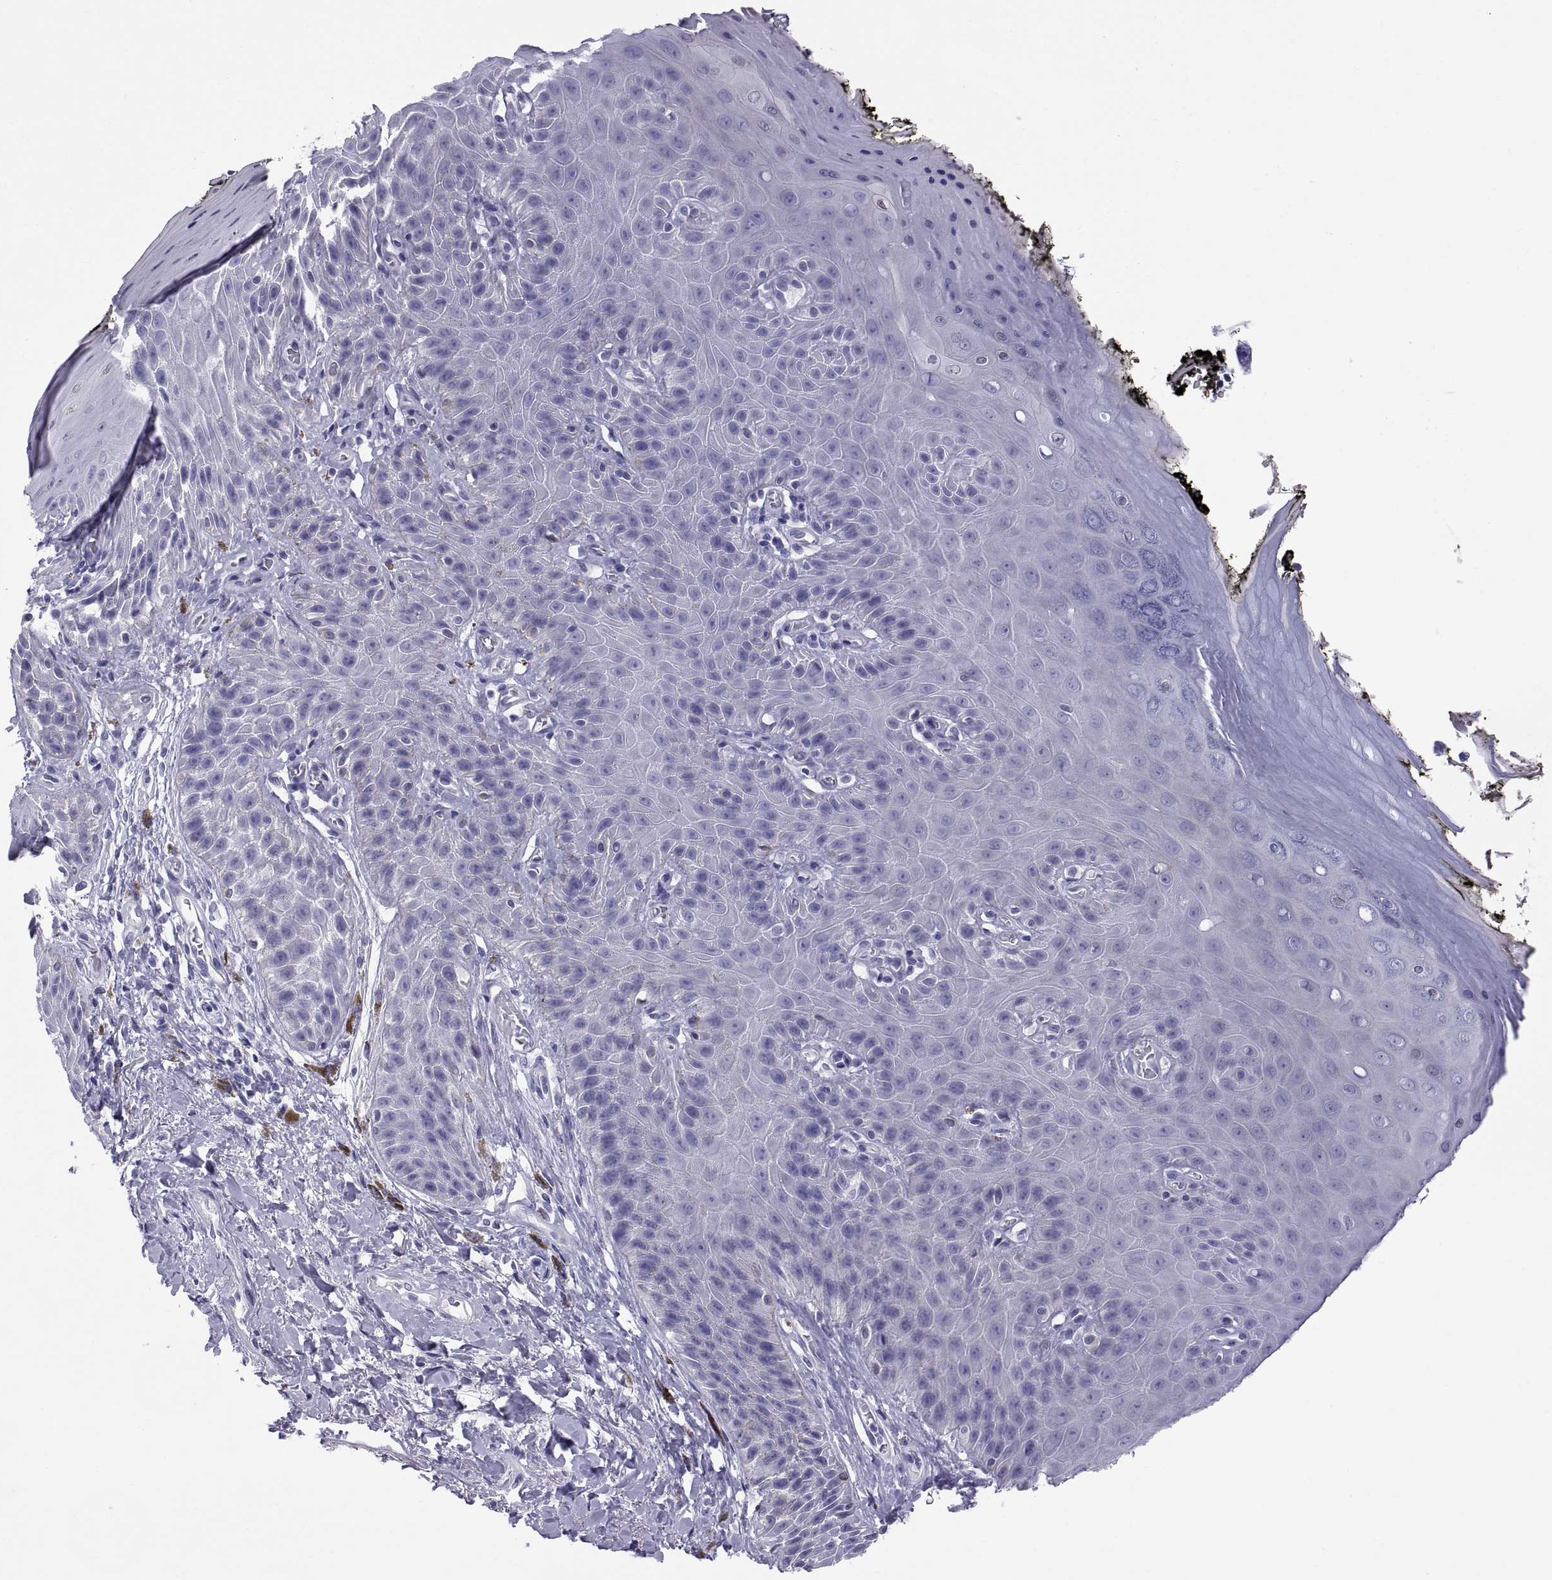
{"staining": {"intensity": "negative", "quantity": "none", "location": "none"}, "tissue": "skin", "cell_type": "Epidermal cells", "image_type": "normal", "snomed": [{"axis": "morphology", "description": "Normal tissue, NOS"}, {"axis": "topography", "description": "Anal"}, {"axis": "topography", "description": "Peripheral nerve tissue"}], "caption": "Immunohistochemistry image of normal skin: skin stained with DAB exhibits no significant protein staining in epidermal cells. The staining is performed using DAB brown chromogen with nuclei counter-stained in using hematoxylin.", "gene": "RNASE12", "patient": {"sex": "male", "age": 53}}